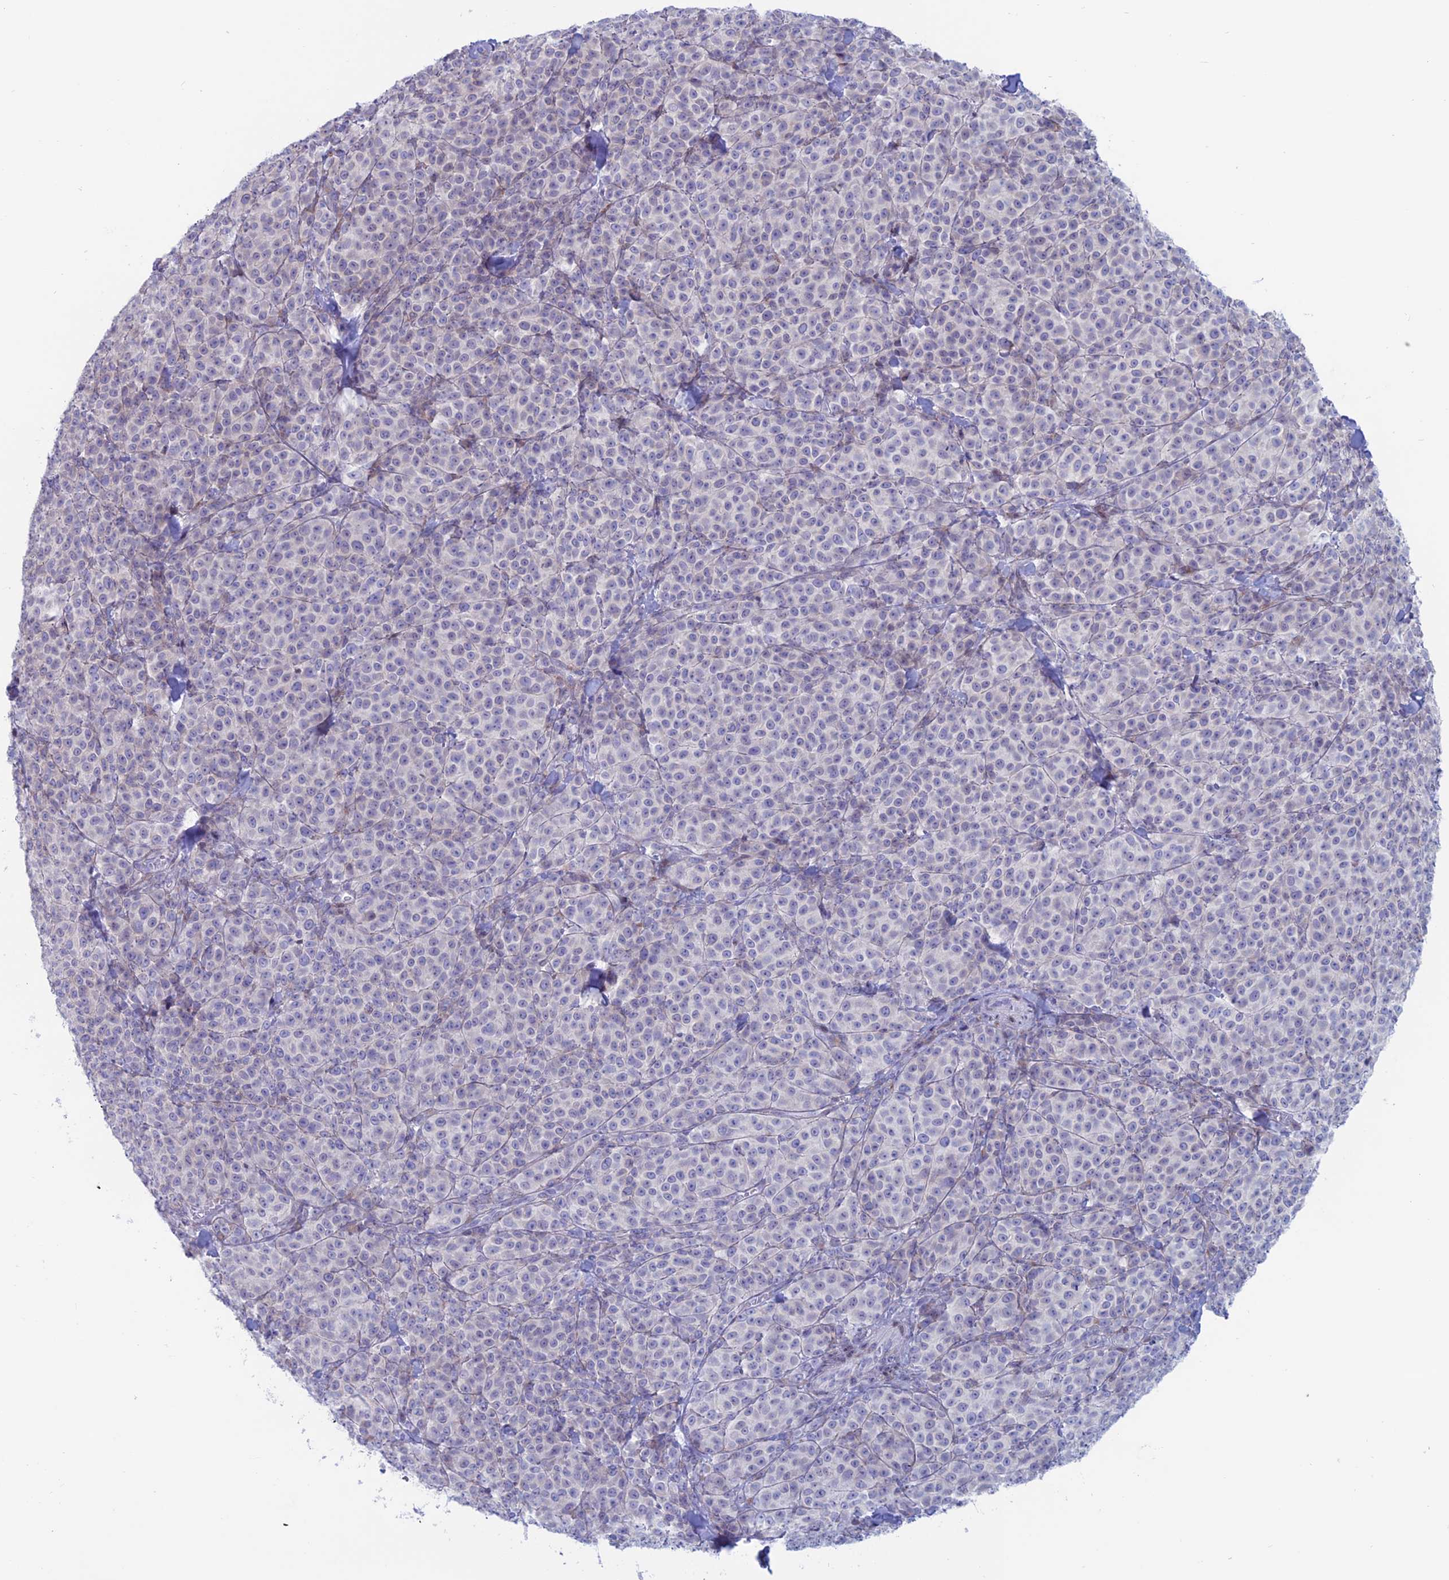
{"staining": {"intensity": "negative", "quantity": "none", "location": "none"}, "tissue": "melanoma", "cell_type": "Tumor cells", "image_type": "cancer", "snomed": [{"axis": "morphology", "description": "Normal tissue, NOS"}, {"axis": "morphology", "description": "Malignant melanoma, NOS"}, {"axis": "topography", "description": "Skin"}], "caption": "Tumor cells show no significant protein staining in malignant melanoma. (Stains: DAB immunohistochemistry (IHC) with hematoxylin counter stain, Microscopy: brightfield microscopy at high magnification).", "gene": "CERS6", "patient": {"sex": "female", "age": 34}}